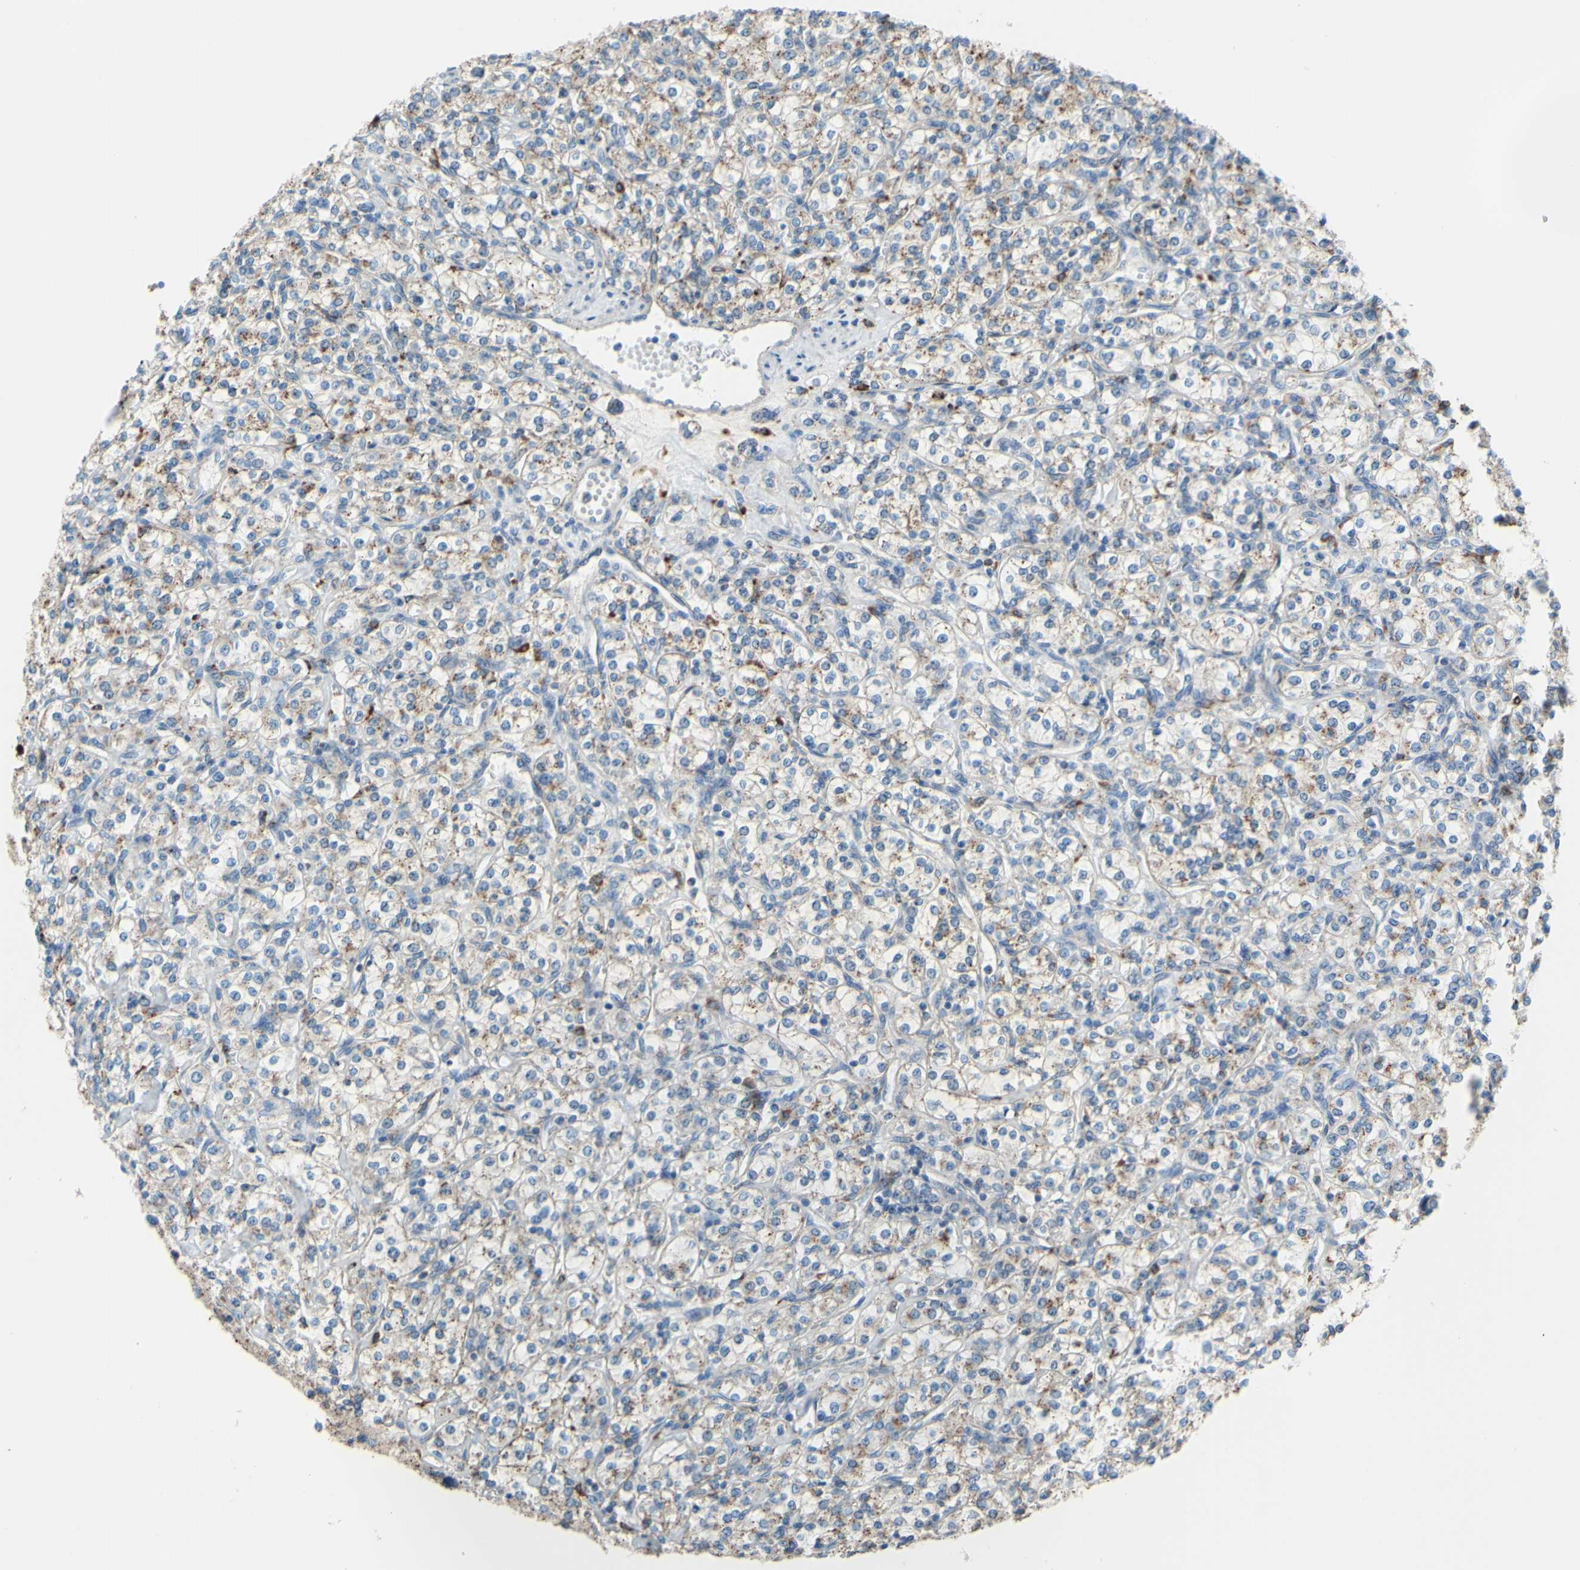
{"staining": {"intensity": "weak", "quantity": ">75%", "location": "cytoplasmic/membranous"}, "tissue": "renal cancer", "cell_type": "Tumor cells", "image_type": "cancer", "snomed": [{"axis": "morphology", "description": "Adenocarcinoma, NOS"}, {"axis": "topography", "description": "Kidney"}], "caption": "A micrograph of human adenocarcinoma (renal) stained for a protein displays weak cytoplasmic/membranous brown staining in tumor cells.", "gene": "CTSD", "patient": {"sex": "male", "age": 77}}